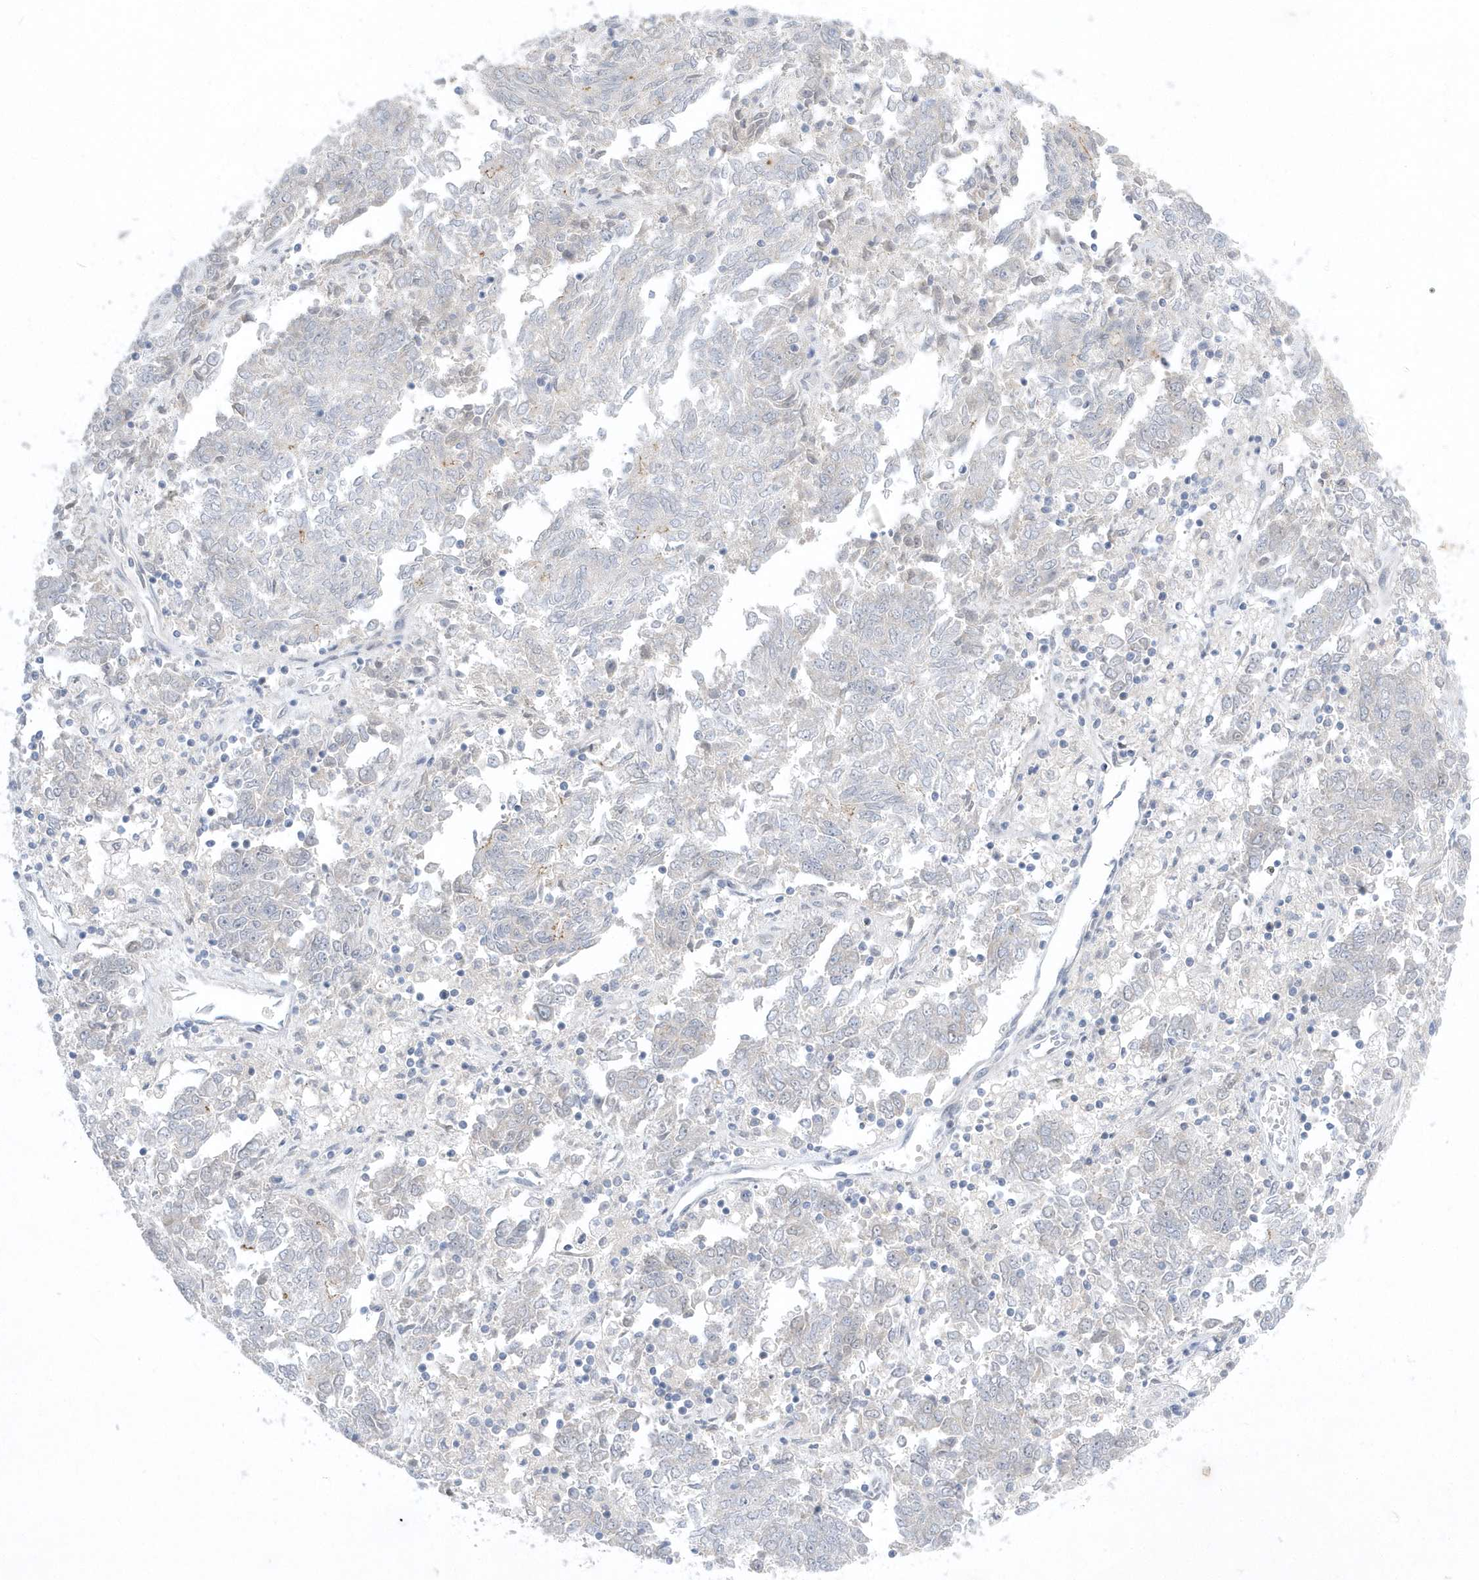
{"staining": {"intensity": "negative", "quantity": "none", "location": "none"}, "tissue": "endometrial cancer", "cell_type": "Tumor cells", "image_type": "cancer", "snomed": [{"axis": "morphology", "description": "Adenocarcinoma, NOS"}, {"axis": "topography", "description": "Endometrium"}], "caption": "There is no significant expression in tumor cells of endometrial cancer (adenocarcinoma). (Brightfield microscopy of DAB immunohistochemistry at high magnification).", "gene": "ZC3H12D", "patient": {"sex": "female", "age": 80}}